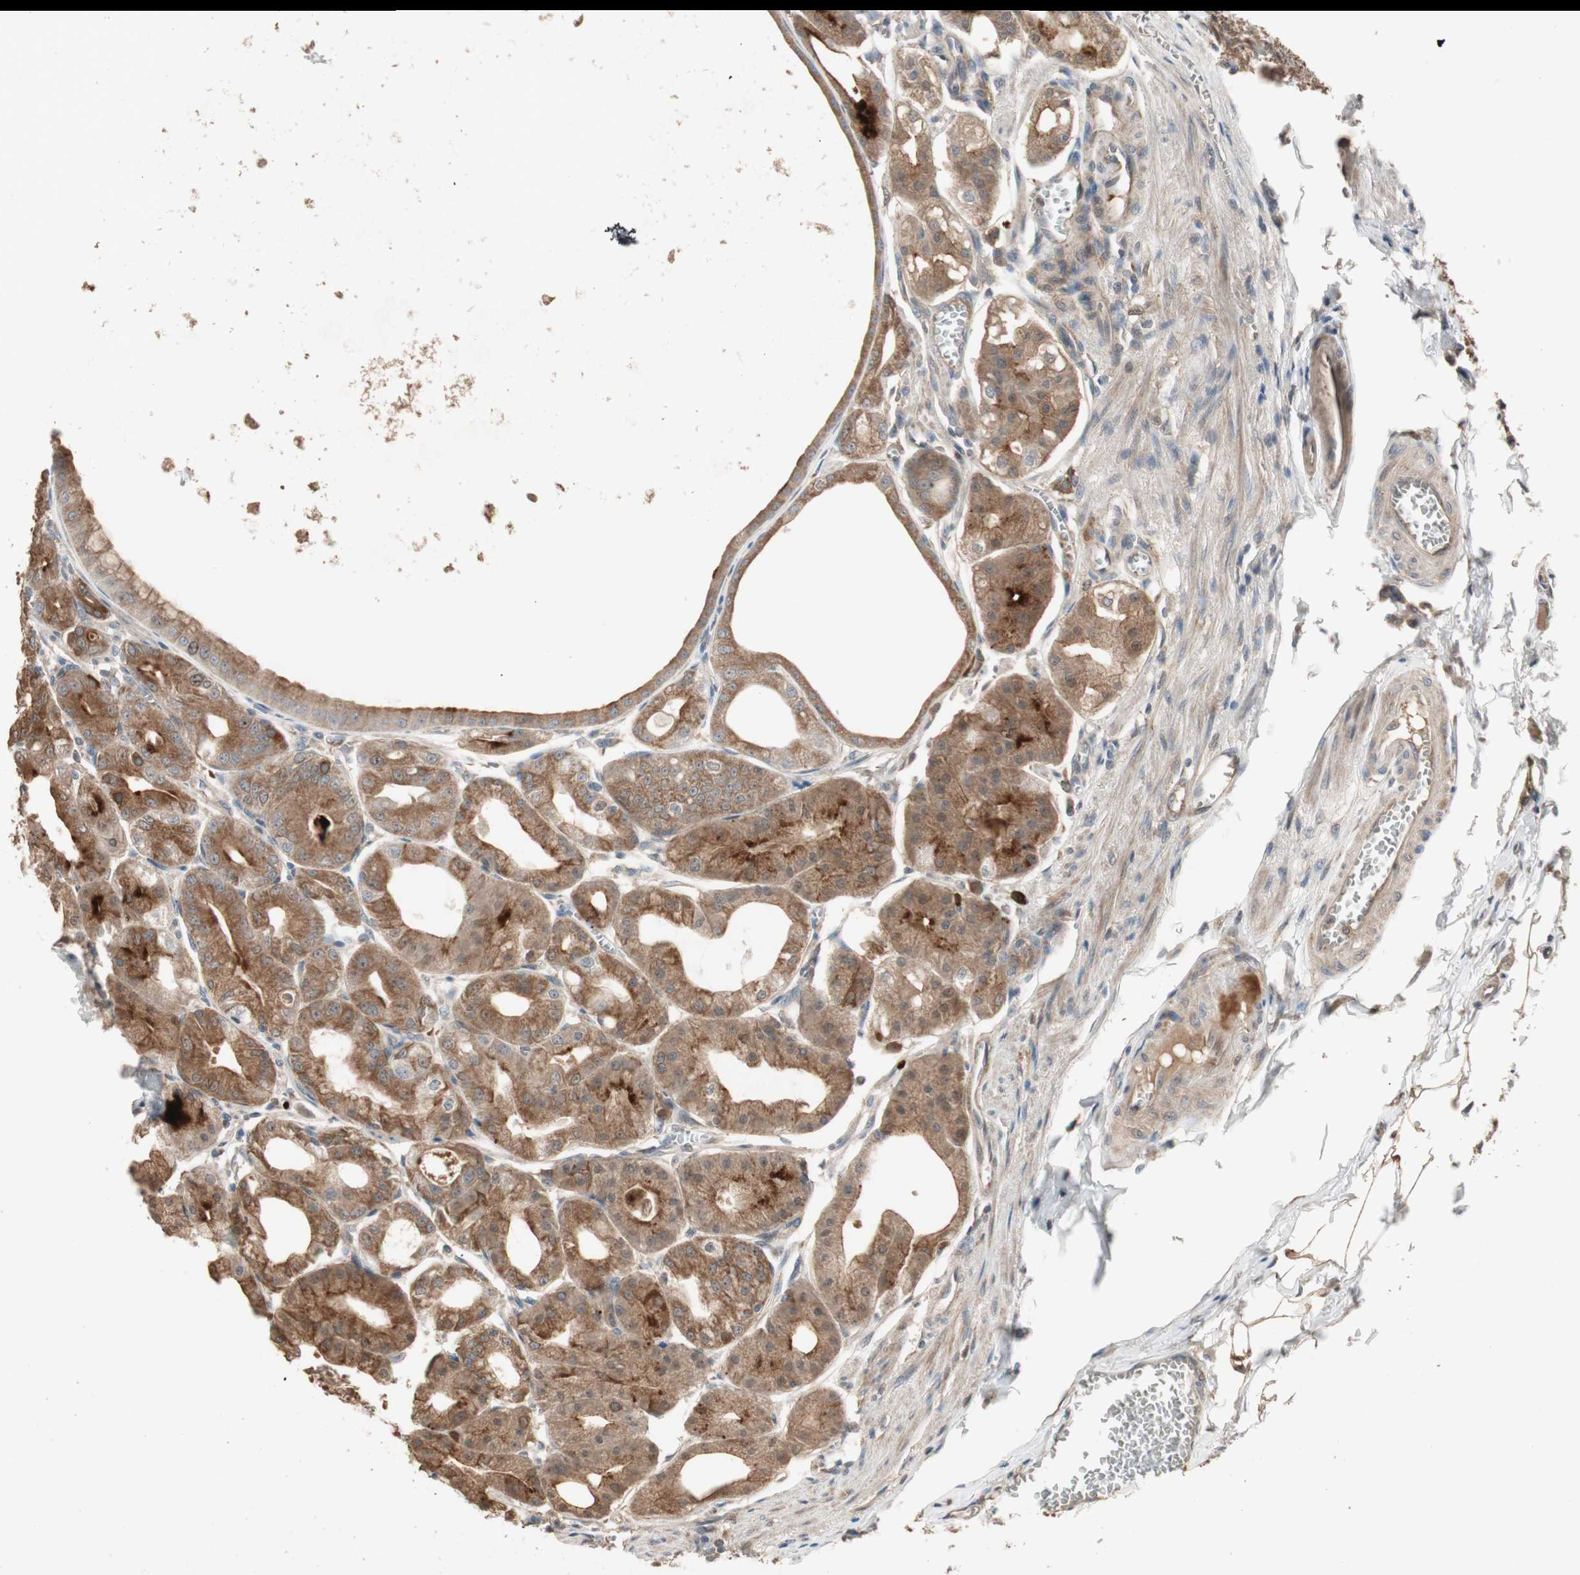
{"staining": {"intensity": "moderate", "quantity": ">75%", "location": "cytoplasmic/membranous"}, "tissue": "stomach", "cell_type": "Glandular cells", "image_type": "normal", "snomed": [{"axis": "morphology", "description": "Normal tissue, NOS"}, {"axis": "topography", "description": "Stomach, lower"}], "caption": "There is medium levels of moderate cytoplasmic/membranous staining in glandular cells of normal stomach, as demonstrated by immunohistochemical staining (brown color).", "gene": "ATP6AP2", "patient": {"sex": "male", "age": 71}}